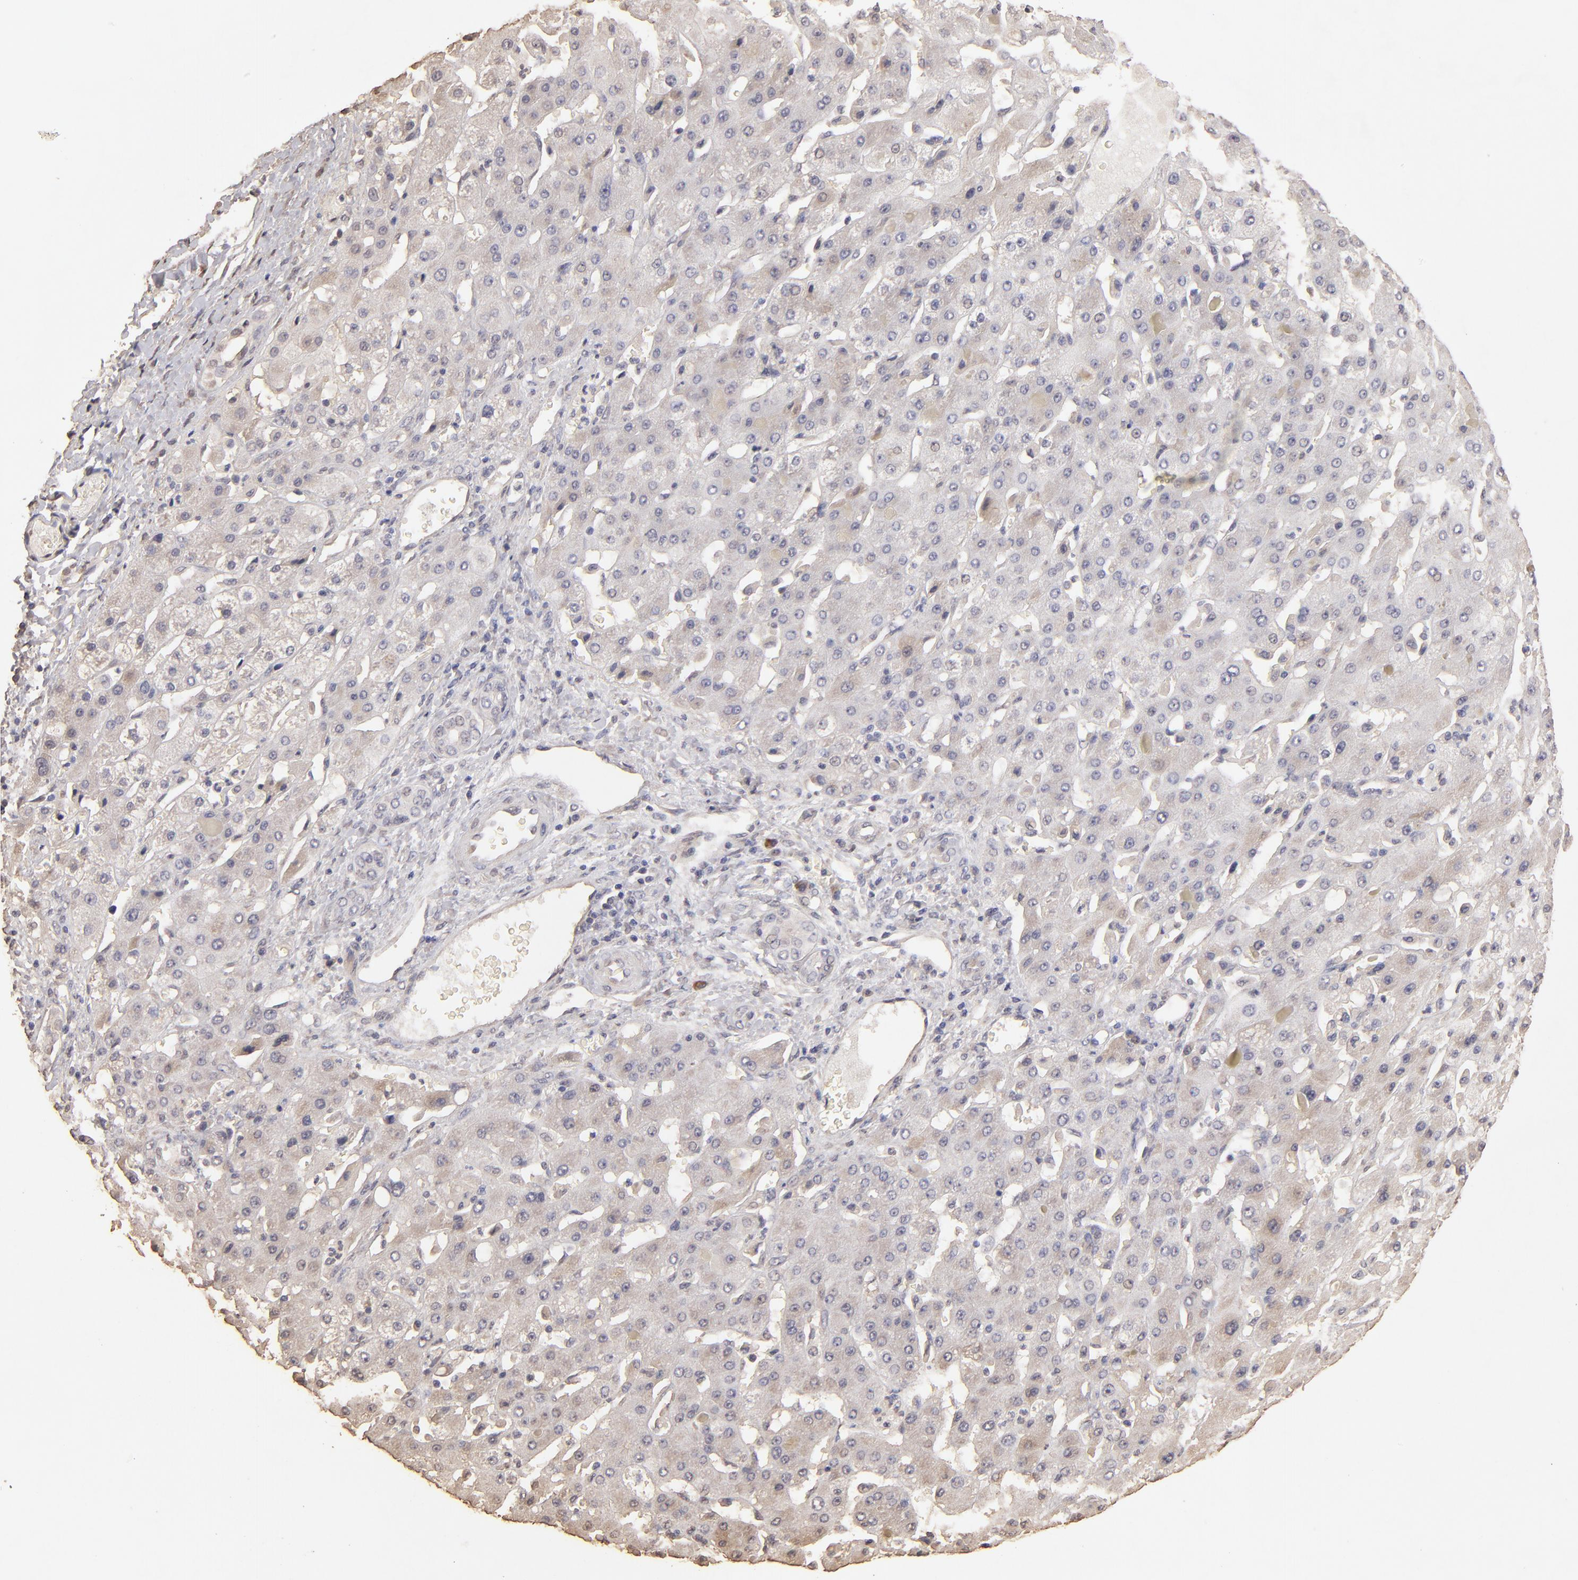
{"staining": {"intensity": "moderate", "quantity": "25%-75%", "location": "cytoplasmic/membranous"}, "tissue": "liver cancer", "cell_type": "Tumor cells", "image_type": "cancer", "snomed": [{"axis": "morphology", "description": "Cholangiocarcinoma"}, {"axis": "topography", "description": "Liver"}], "caption": "Liver cancer stained with DAB (3,3'-diaminobenzidine) immunohistochemistry (IHC) exhibits medium levels of moderate cytoplasmic/membranous staining in approximately 25%-75% of tumor cells.", "gene": "OPHN1", "patient": {"sex": "female", "age": 52}}